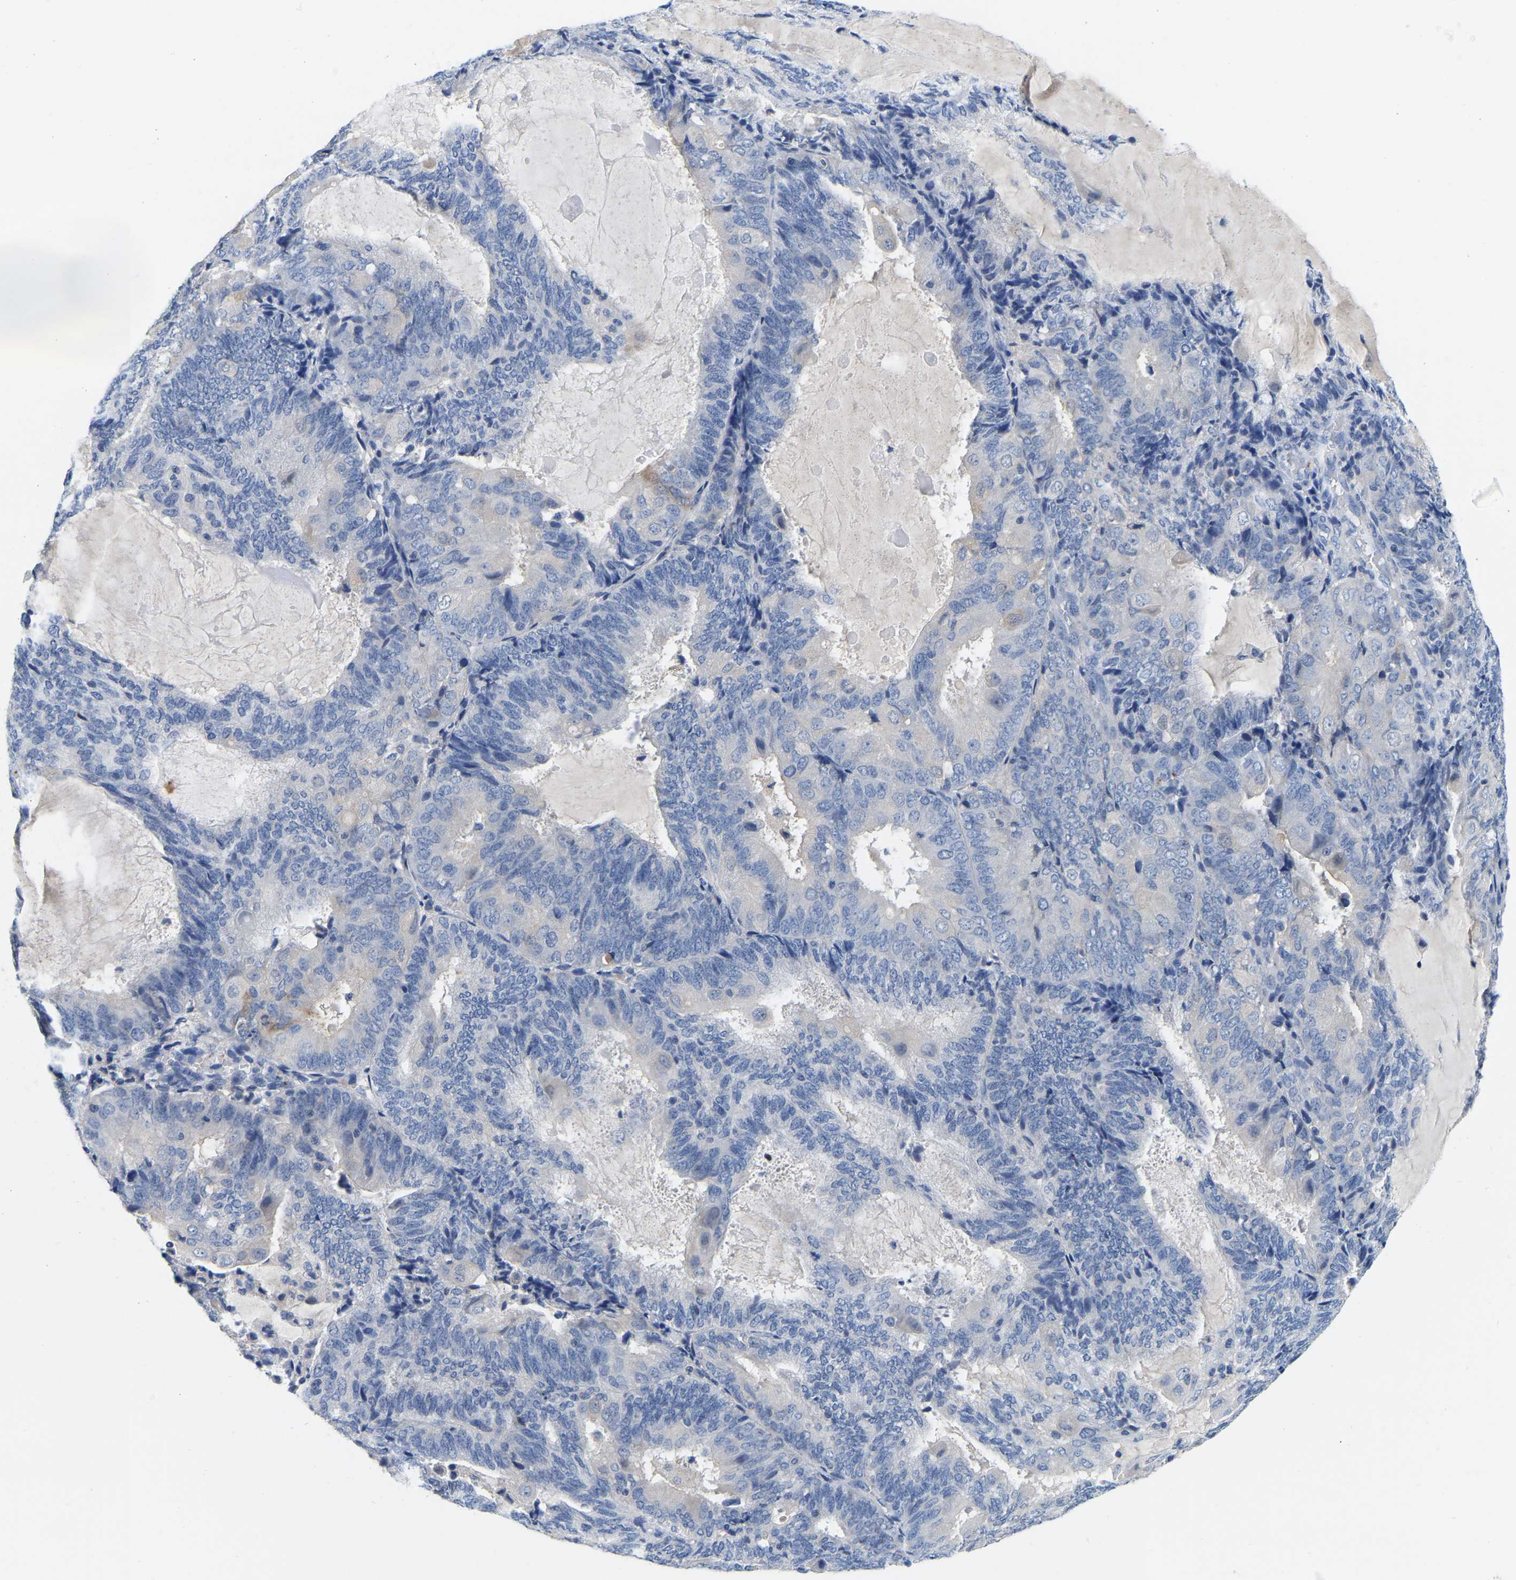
{"staining": {"intensity": "negative", "quantity": "none", "location": "none"}, "tissue": "endometrial cancer", "cell_type": "Tumor cells", "image_type": "cancer", "snomed": [{"axis": "morphology", "description": "Adenocarcinoma, NOS"}, {"axis": "topography", "description": "Endometrium"}], "caption": "Endometrial adenocarcinoma was stained to show a protein in brown. There is no significant expression in tumor cells.", "gene": "RAB27B", "patient": {"sex": "female", "age": 81}}